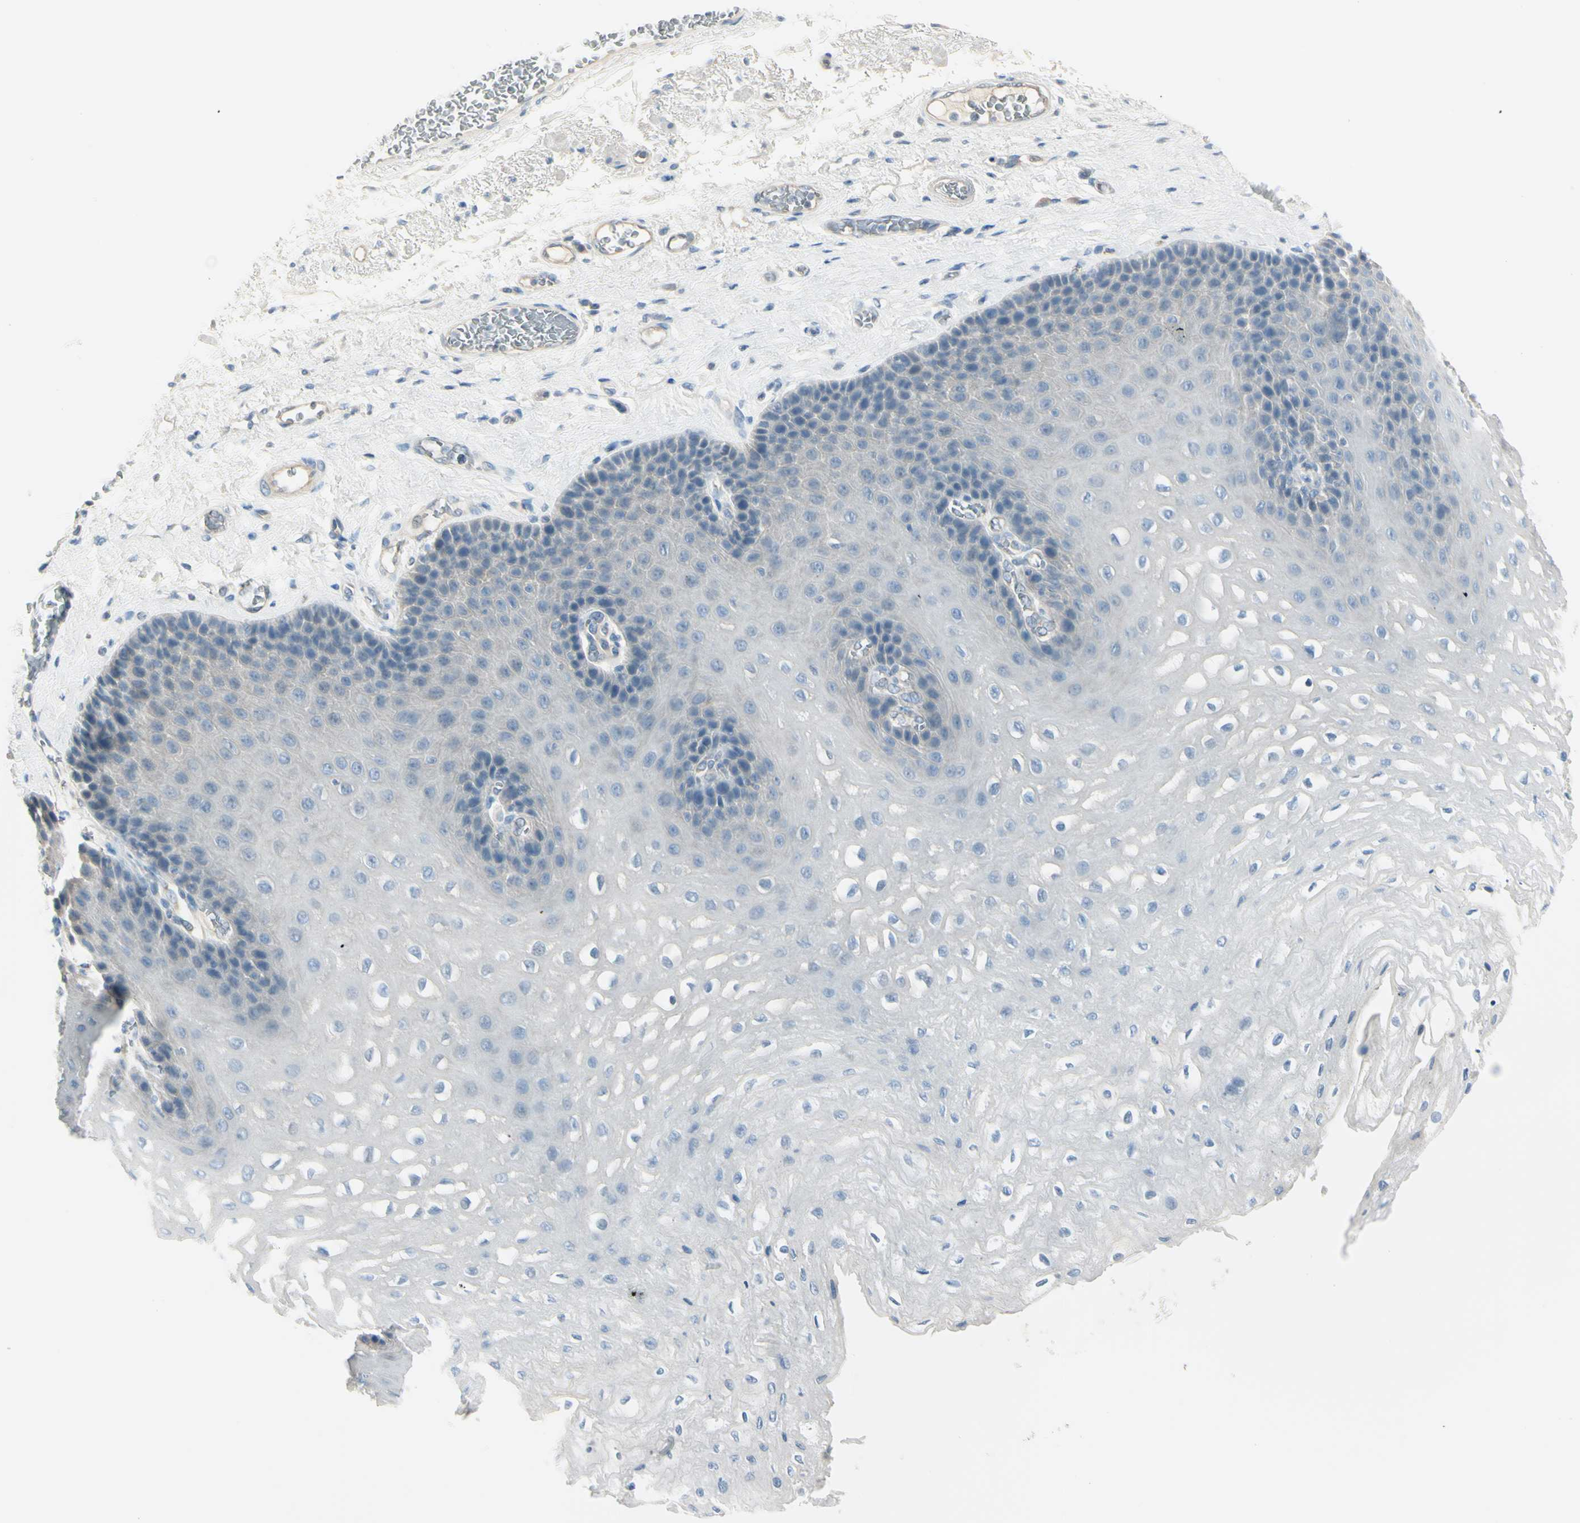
{"staining": {"intensity": "negative", "quantity": "none", "location": "none"}, "tissue": "esophagus", "cell_type": "Squamous epithelial cells", "image_type": "normal", "snomed": [{"axis": "morphology", "description": "Normal tissue, NOS"}, {"axis": "topography", "description": "Esophagus"}], "caption": "Immunohistochemistry photomicrograph of benign human esophagus stained for a protein (brown), which demonstrates no staining in squamous epithelial cells. (DAB (3,3'-diaminobenzidine) immunohistochemistry visualized using brightfield microscopy, high magnification).", "gene": "ASB9", "patient": {"sex": "female", "age": 72}}